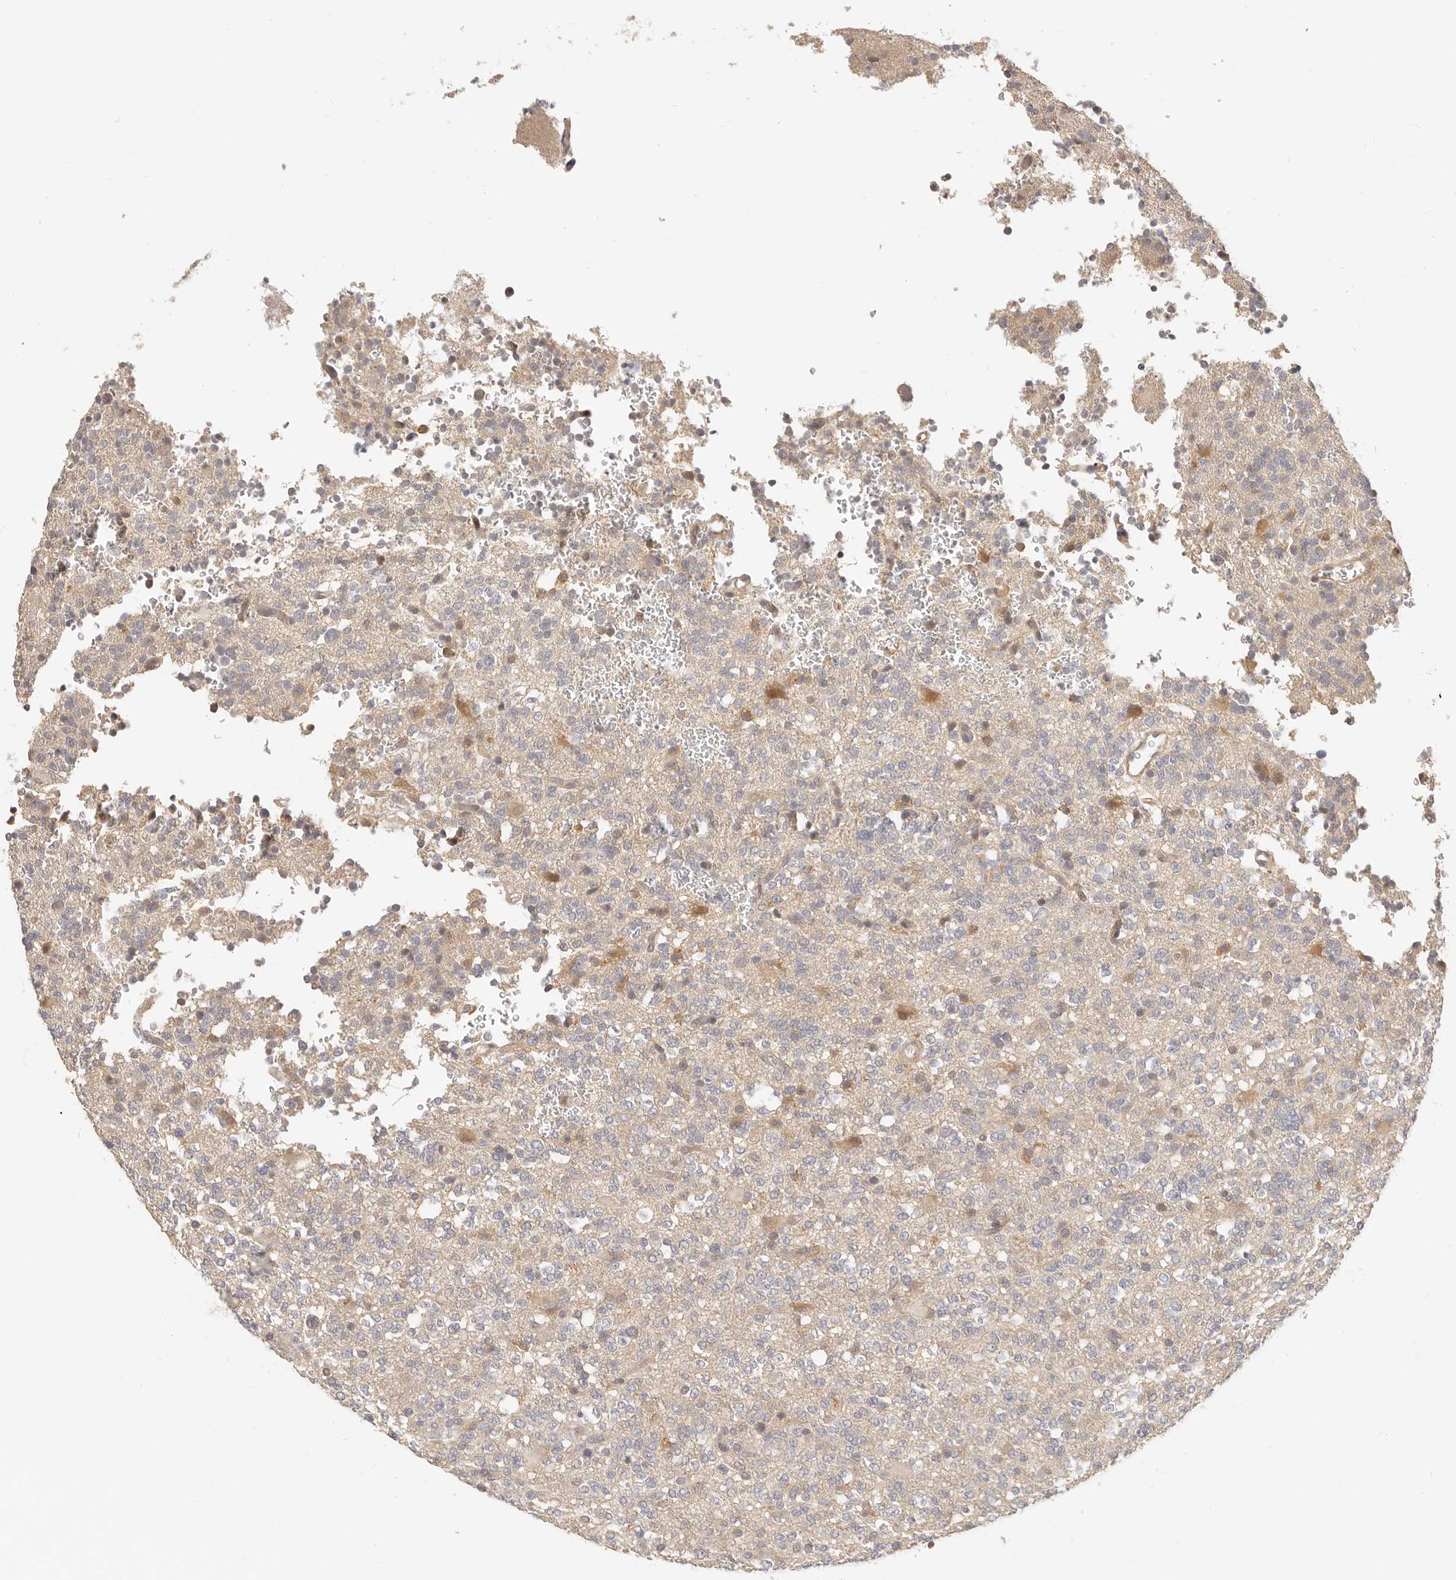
{"staining": {"intensity": "weak", "quantity": "<25%", "location": "cytoplasmic/membranous"}, "tissue": "glioma", "cell_type": "Tumor cells", "image_type": "cancer", "snomed": [{"axis": "morphology", "description": "Glioma, malignant, High grade"}, {"axis": "topography", "description": "Brain"}], "caption": "An image of human glioma is negative for staining in tumor cells.", "gene": "DTNBP1", "patient": {"sex": "female", "age": 62}}